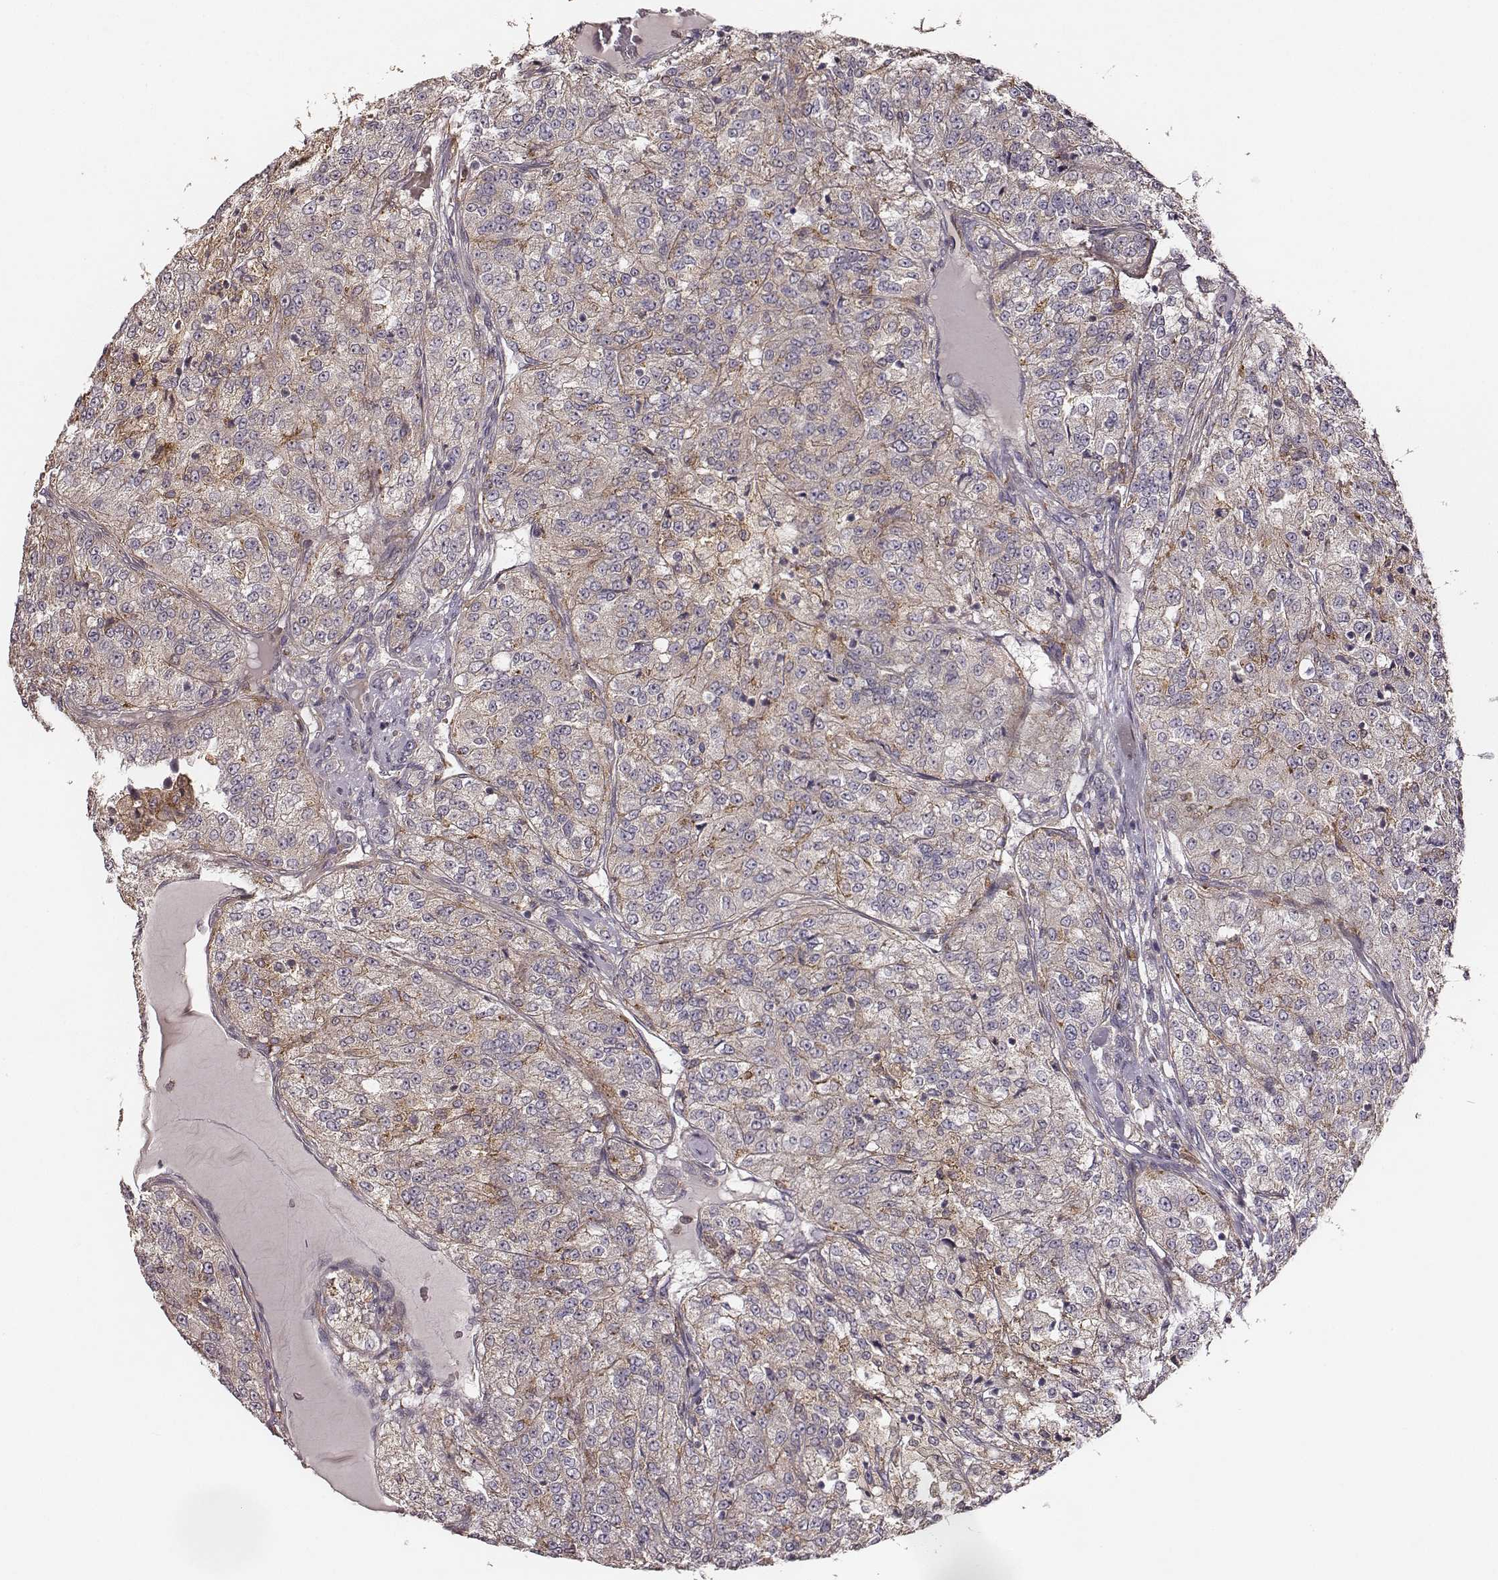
{"staining": {"intensity": "moderate", "quantity": "25%-75%", "location": "cytoplasmic/membranous"}, "tissue": "renal cancer", "cell_type": "Tumor cells", "image_type": "cancer", "snomed": [{"axis": "morphology", "description": "Adenocarcinoma, NOS"}, {"axis": "topography", "description": "Kidney"}], "caption": "Human renal adenocarcinoma stained for a protein (brown) demonstrates moderate cytoplasmic/membranous positive positivity in about 25%-75% of tumor cells.", "gene": "VPS26A", "patient": {"sex": "female", "age": 63}}